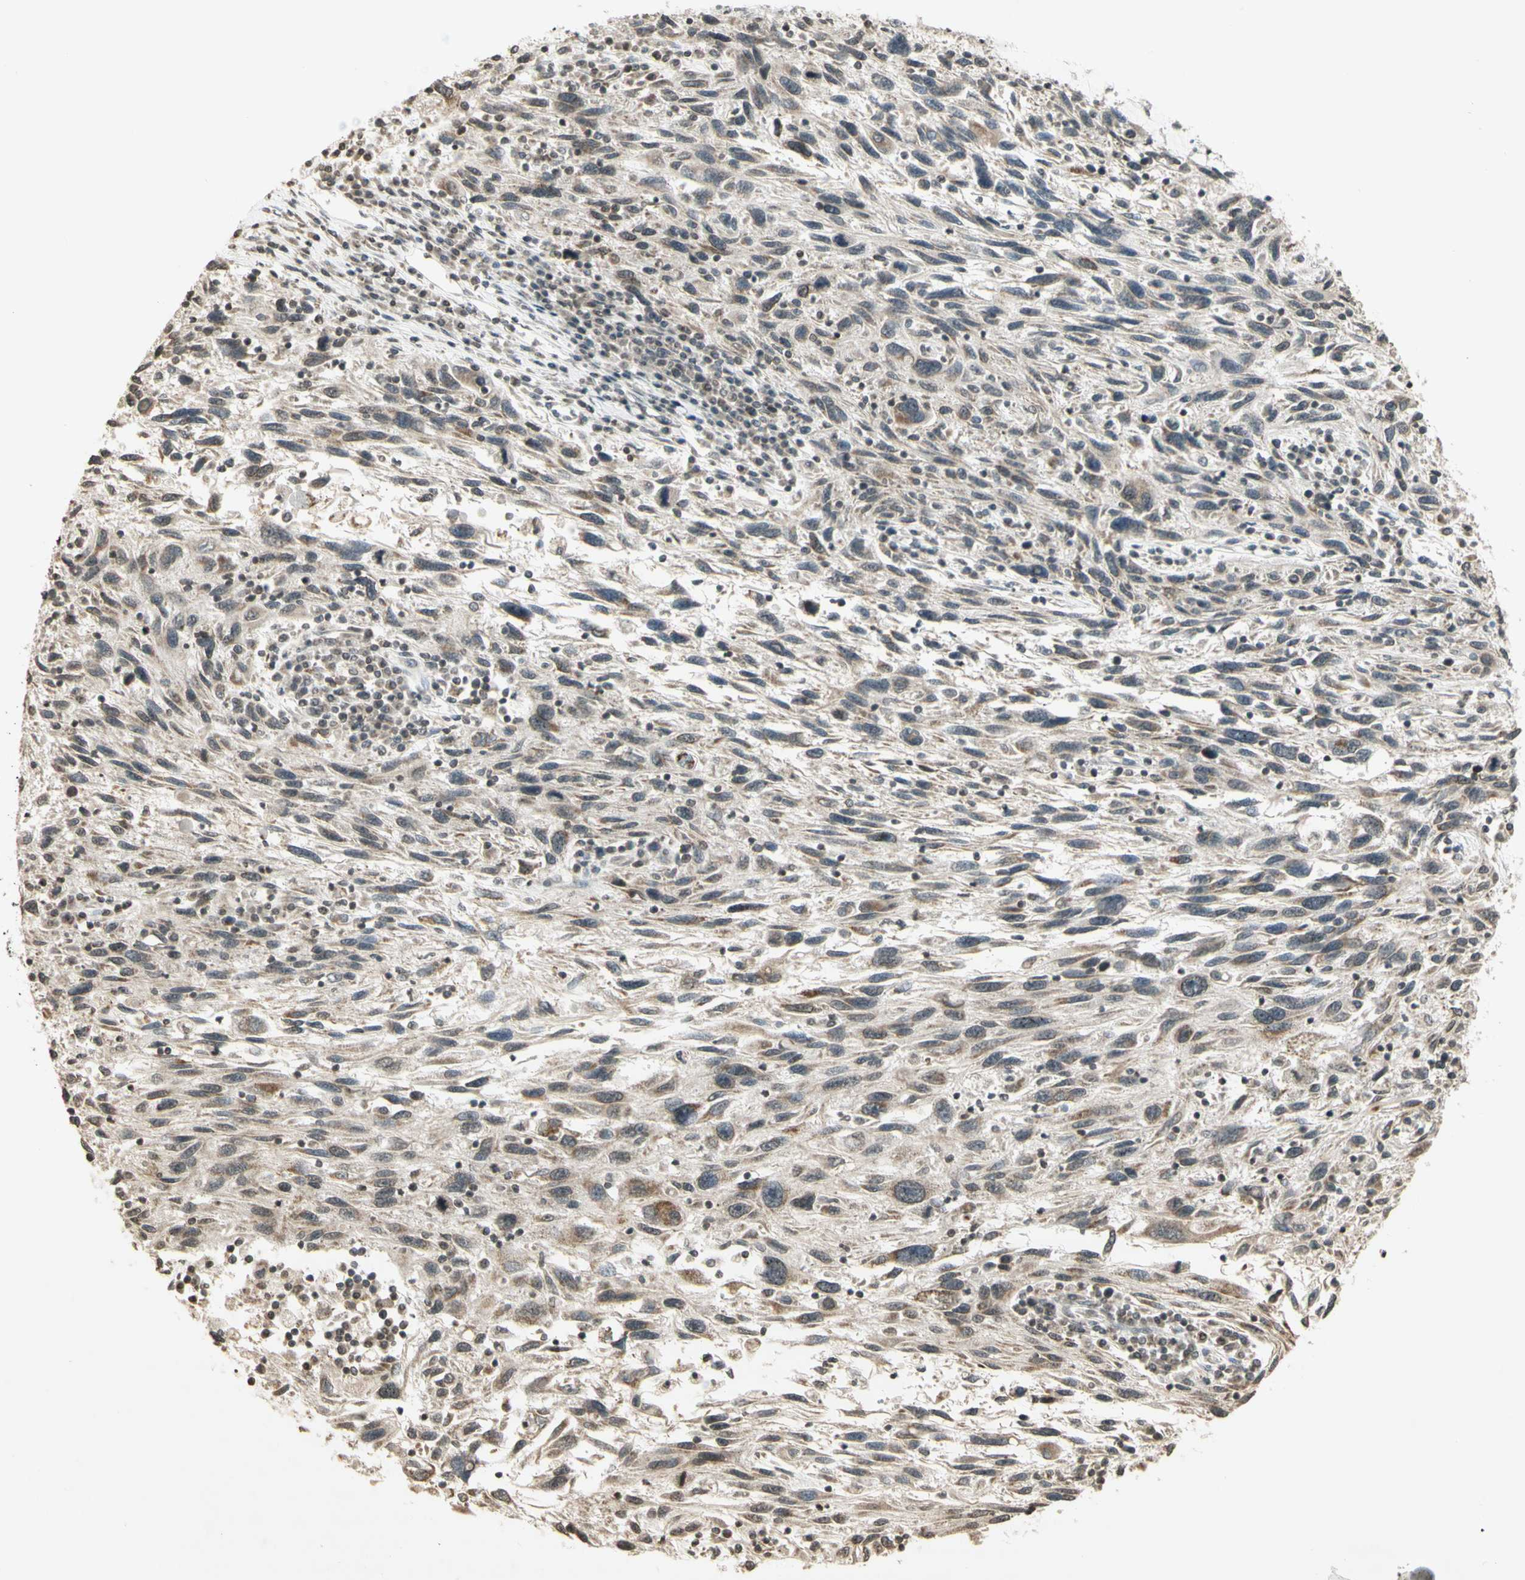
{"staining": {"intensity": "moderate", "quantity": "25%-75%", "location": "cytoplasmic/membranous"}, "tissue": "melanoma", "cell_type": "Tumor cells", "image_type": "cancer", "snomed": [{"axis": "morphology", "description": "Malignant melanoma, NOS"}, {"axis": "topography", "description": "Skin"}], "caption": "About 25%-75% of tumor cells in melanoma demonstrate moderate cytoplasmic/membranous protein staining as visualized by brown immunohistochemical staining.", "gene": "CCNI", "patient": {"sex": "male", "age": 53}}